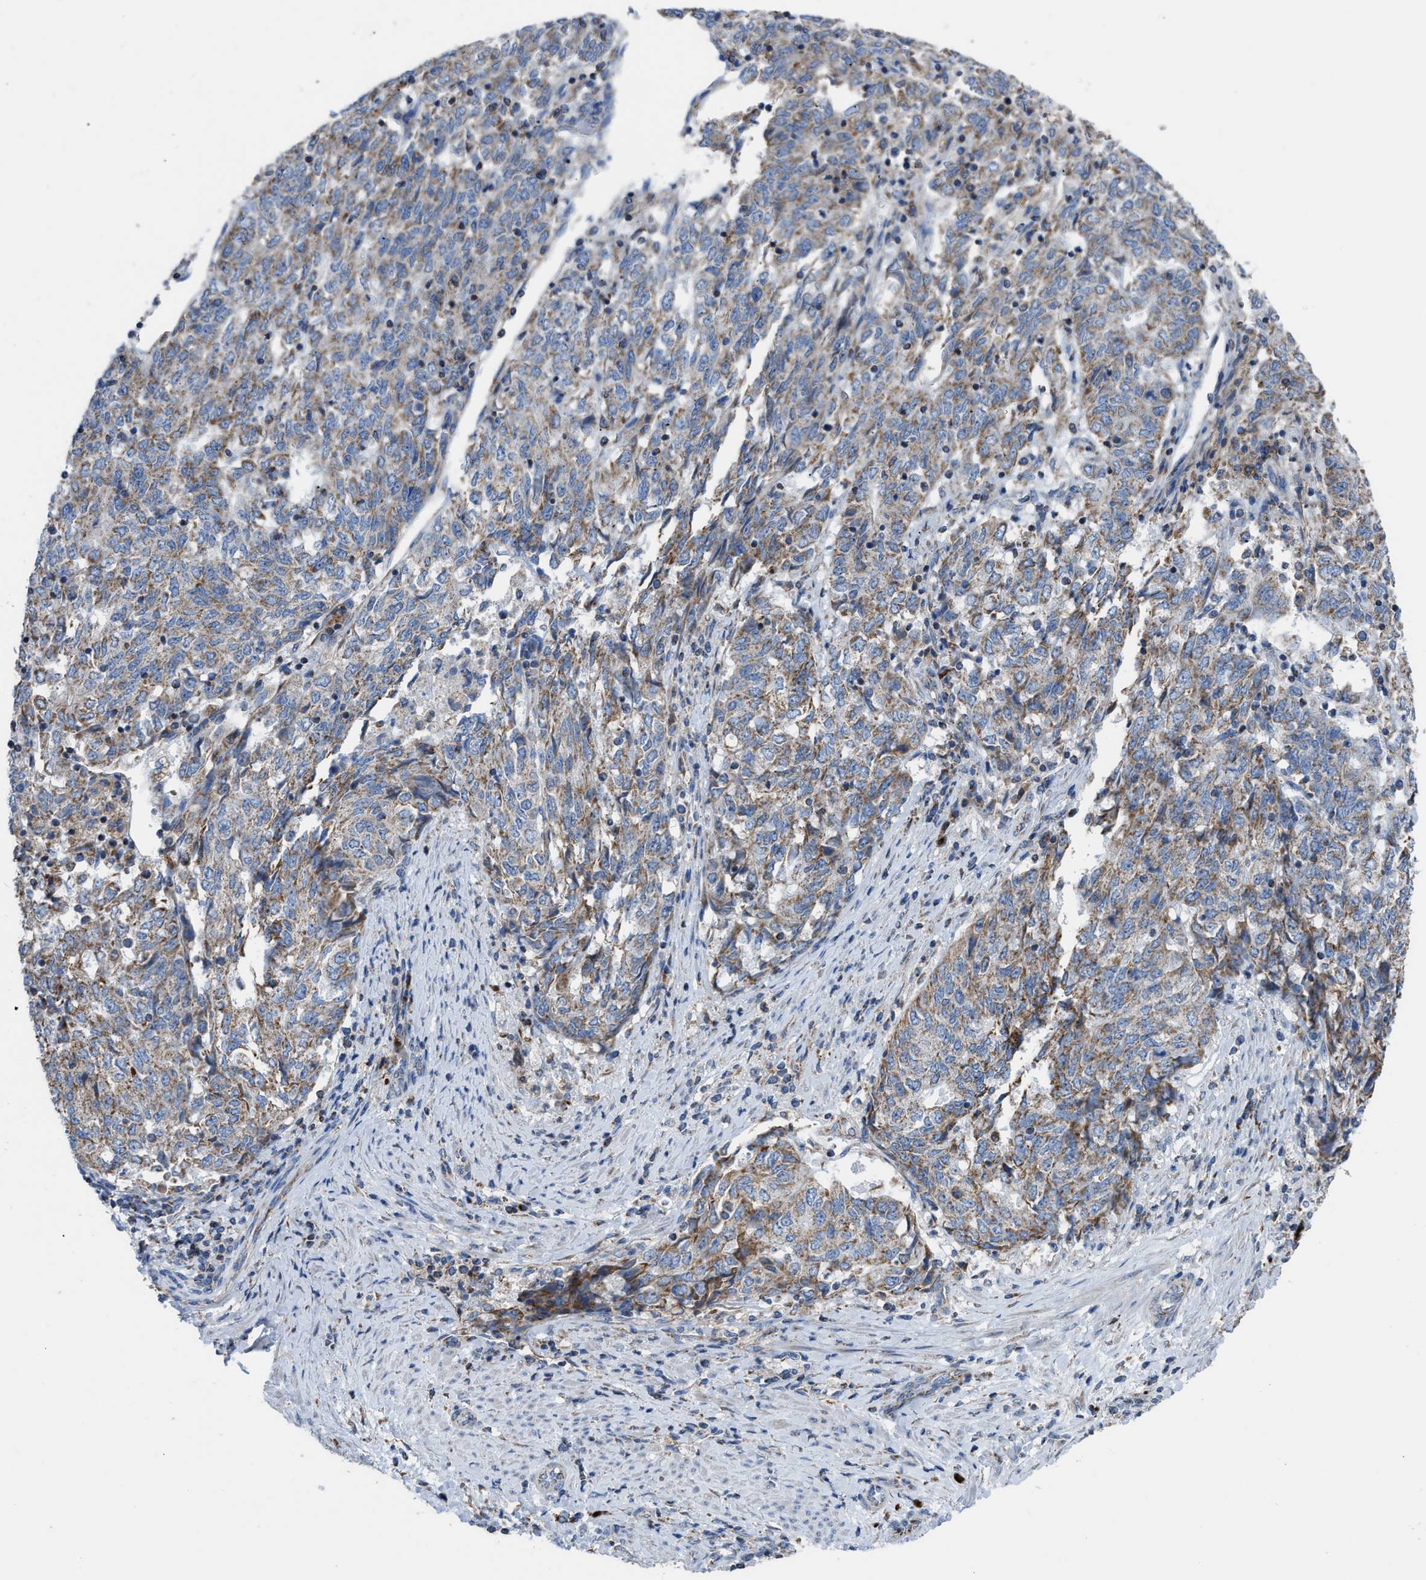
{"staining": {"intensity": "moderate", "quantity": ">75%", "location": "cytoplasmic/membranous"}, "tissue": "endometrial cancer", "cell_type": "Tumor cells", "image_type": "cancer", "snomed": [{"axis": "morphology", "description": "Adenocarcinoma, NOS"}, {"axis": "topography", "description": "Endometrium"}], "caption": "Adenocarcinoma (endometrial) stained with immunohistochemistry (IHC) displays moderate cytoplasmic/membranous expression in approximately >75% of tumor cells. The staining is performed using DAB (3,3'-diaminobenzidine) brown chromogen to label protein expression. The nuclei are counter-stained blue using hematoxylin.", "gene": "ETFB", "patient": {"sex": "female", "age": 80}}